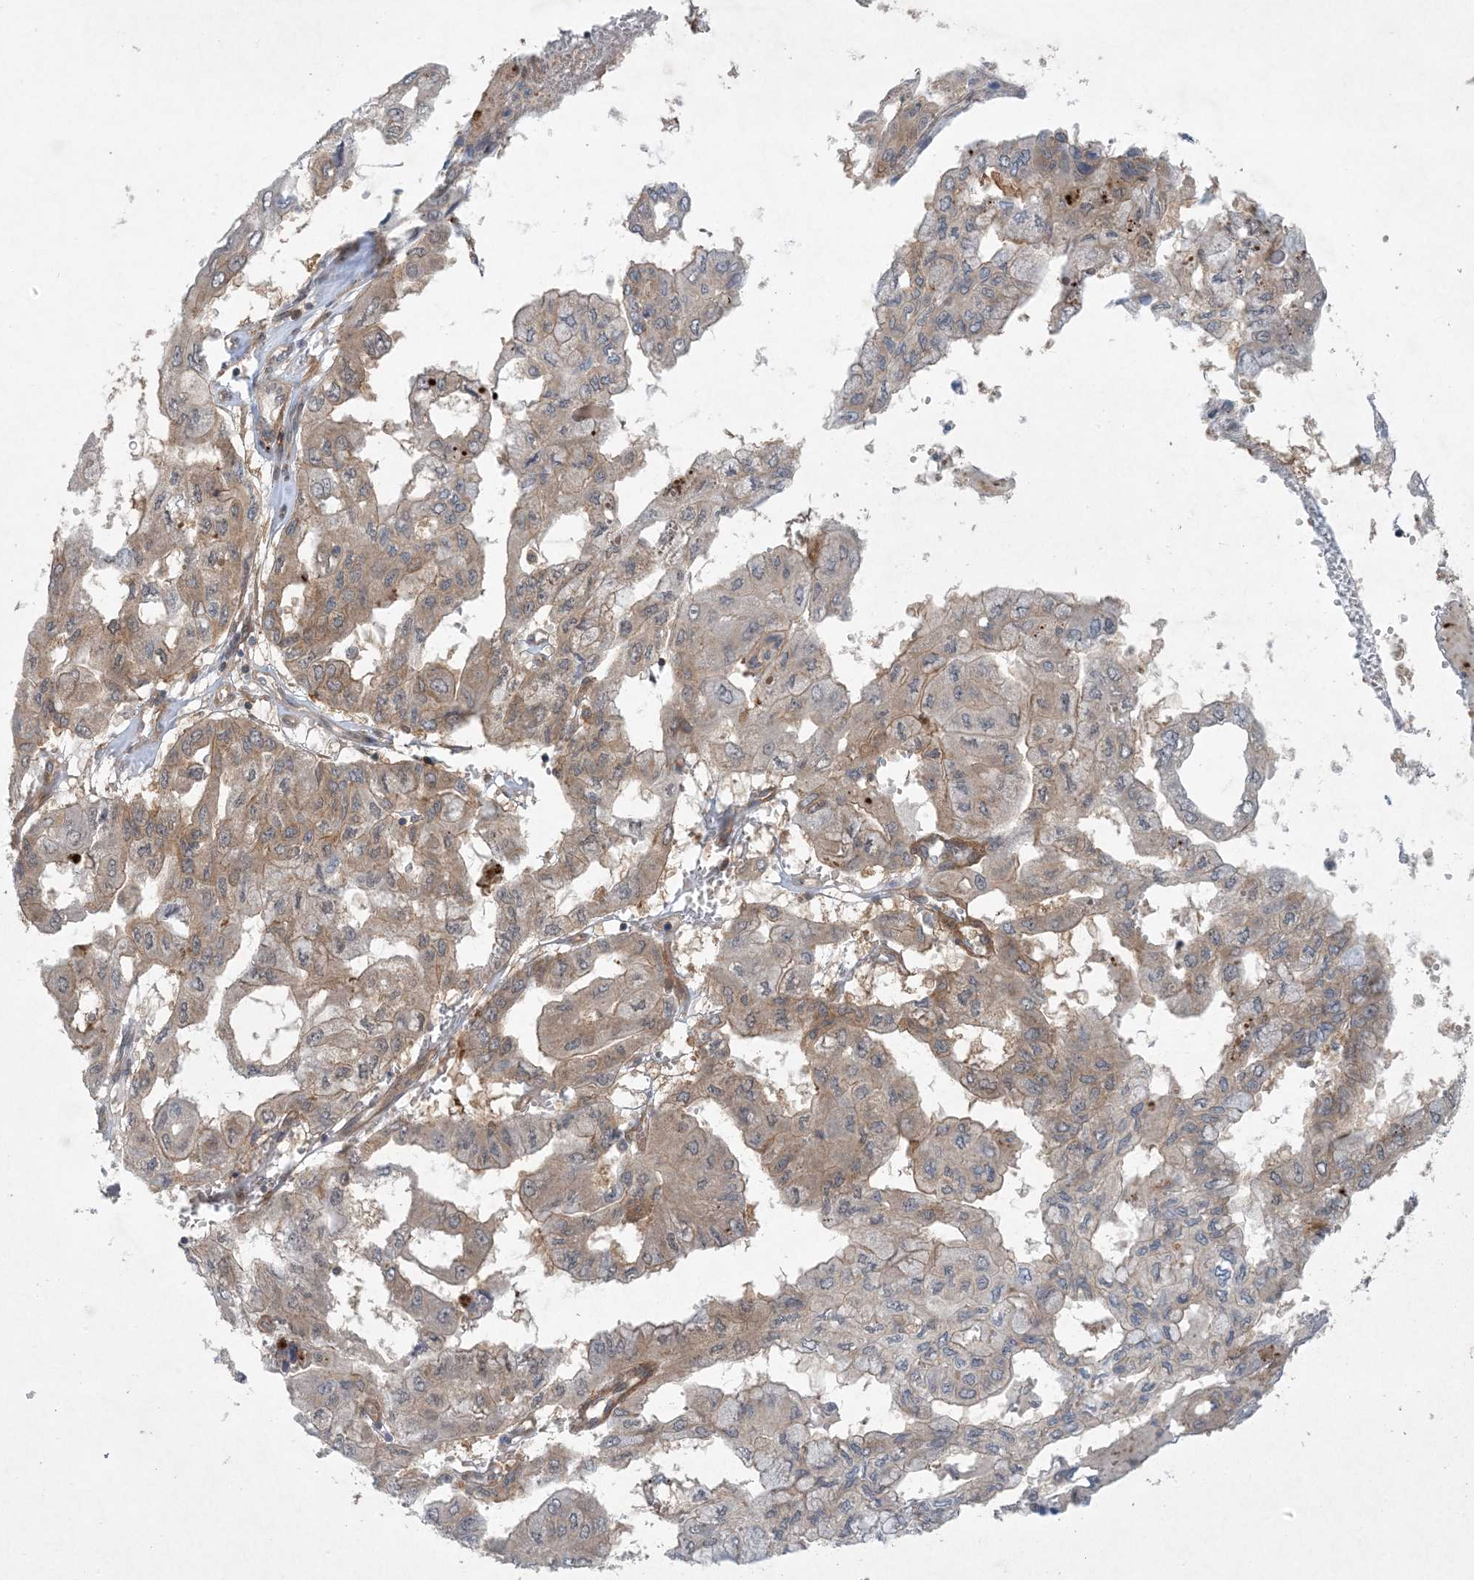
{"staining": {"intensity": "moderate", "quantity": "25%-75%", "location": "cytoplasmic/membranous"}, "tissue": "pancreatic cancer", "cell_type": "Tumor cells", "image_type": "cancer", "snomed": [{"axis": "morphology", "description": "Adenocarcinoma, NOS"}, {"axis": "topography", "description": "Pancreas"}], "caption": "This histopathology image displays adenocarcinoma (pancreatic) stained with immunohistochemistry to label a protein in brown. The cytoplasmic/membranous of tumor cells show moderate positivity for the protein. Nuclei are counter-stained blue.", "gene": "STAM2", "patient": {"sex": "male", "age": 51}}